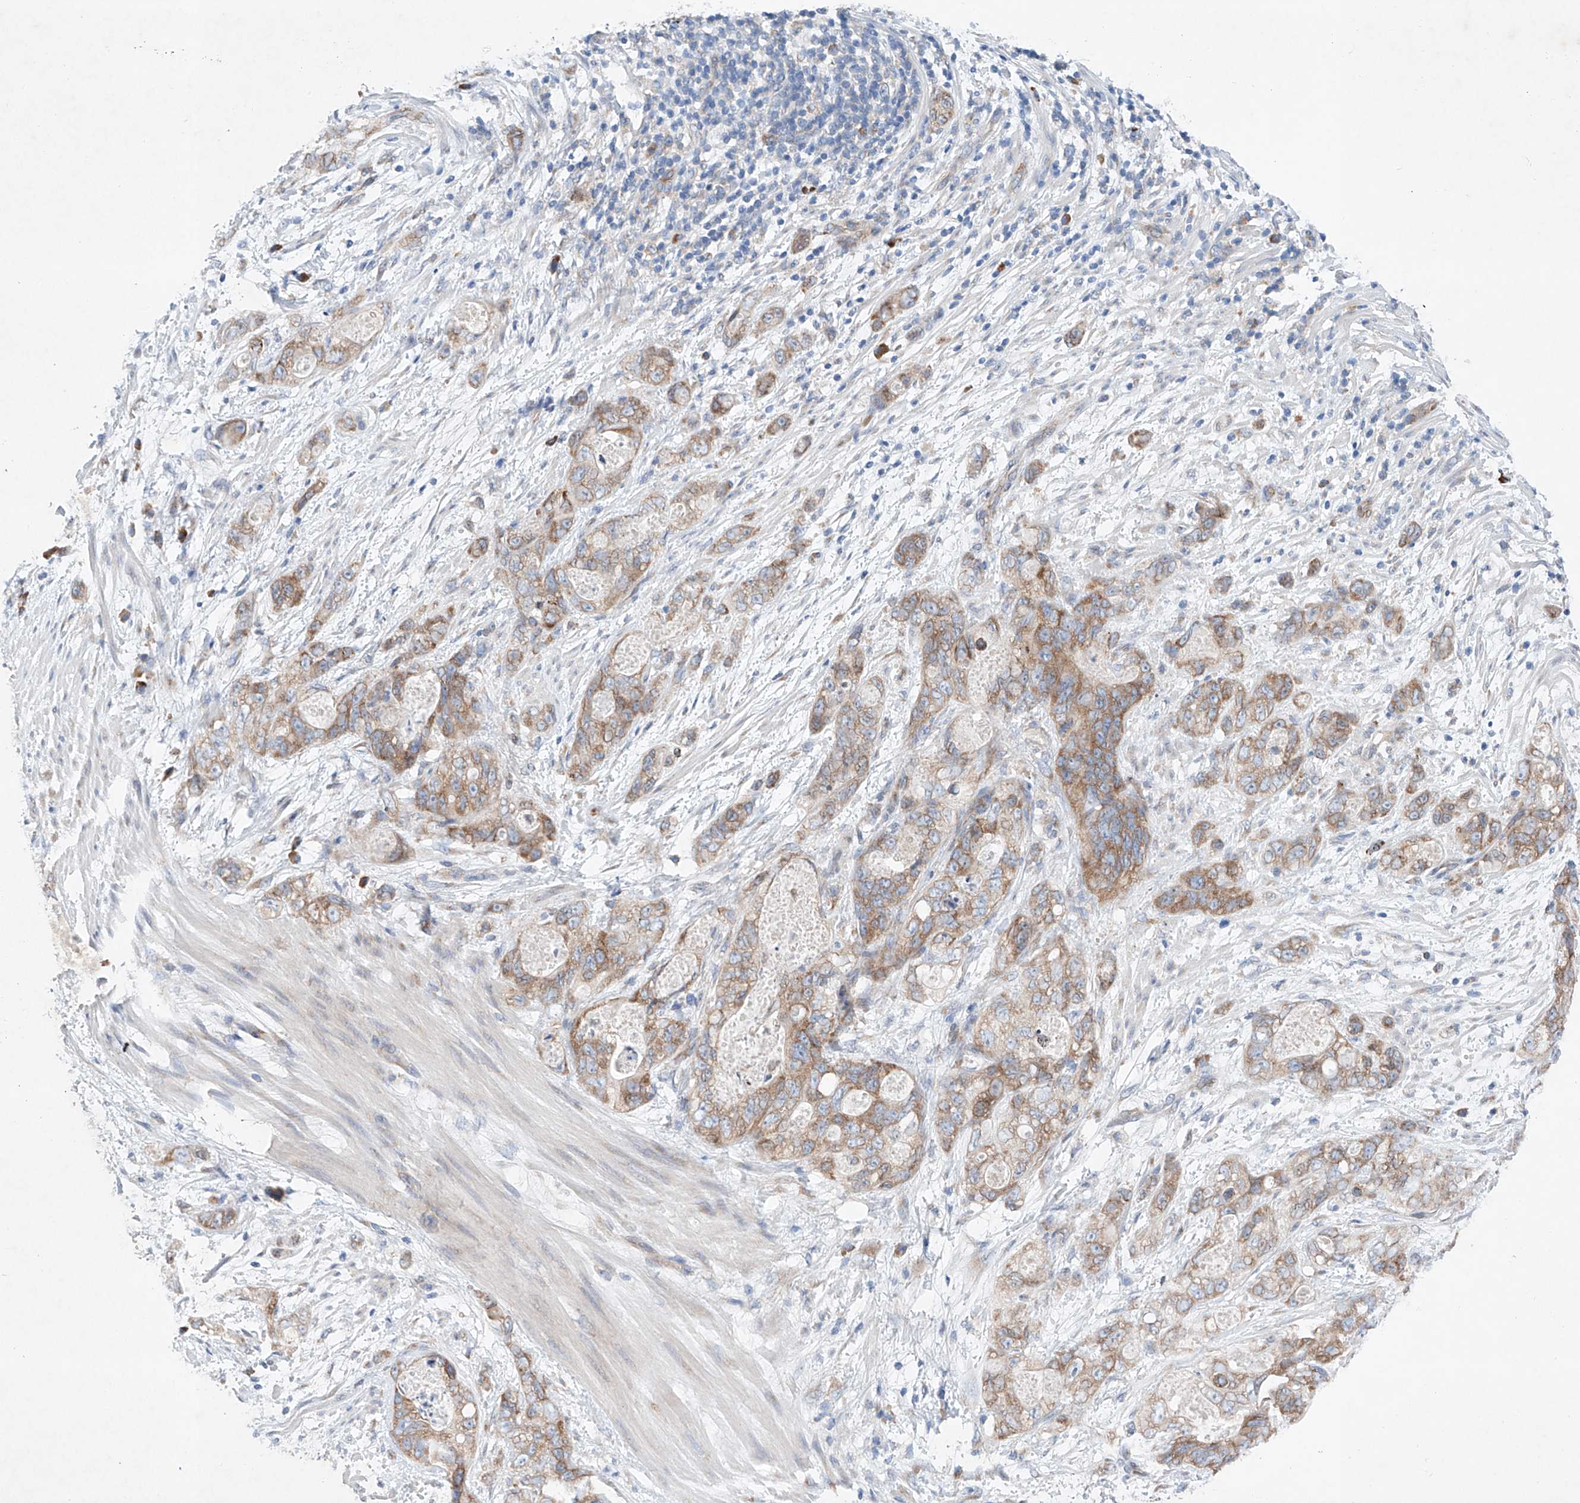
{"staining": {"intensity": "moderate", "quantity": ">75%", "location": "cytoplasmic/membranous"}, "tissue": "stomach cancer", "cell_type": "Tumor cells", "image_type": "cancer", "snomed": [{"axis": "morphology", "description": "Normal tissue, NOS"}, {"axis": "morphology", "description": "Adenocarcinoma, NOS"}, {"axis": "topography", "description": "Stomach"}], "caption": "Stomach adenocarcinoma stained for a protein reveals moderate cytoplasmic/membranous positivity in tumor cells.", "gene": "FASTK", "patient": {"sex": "female", "age": 89}}